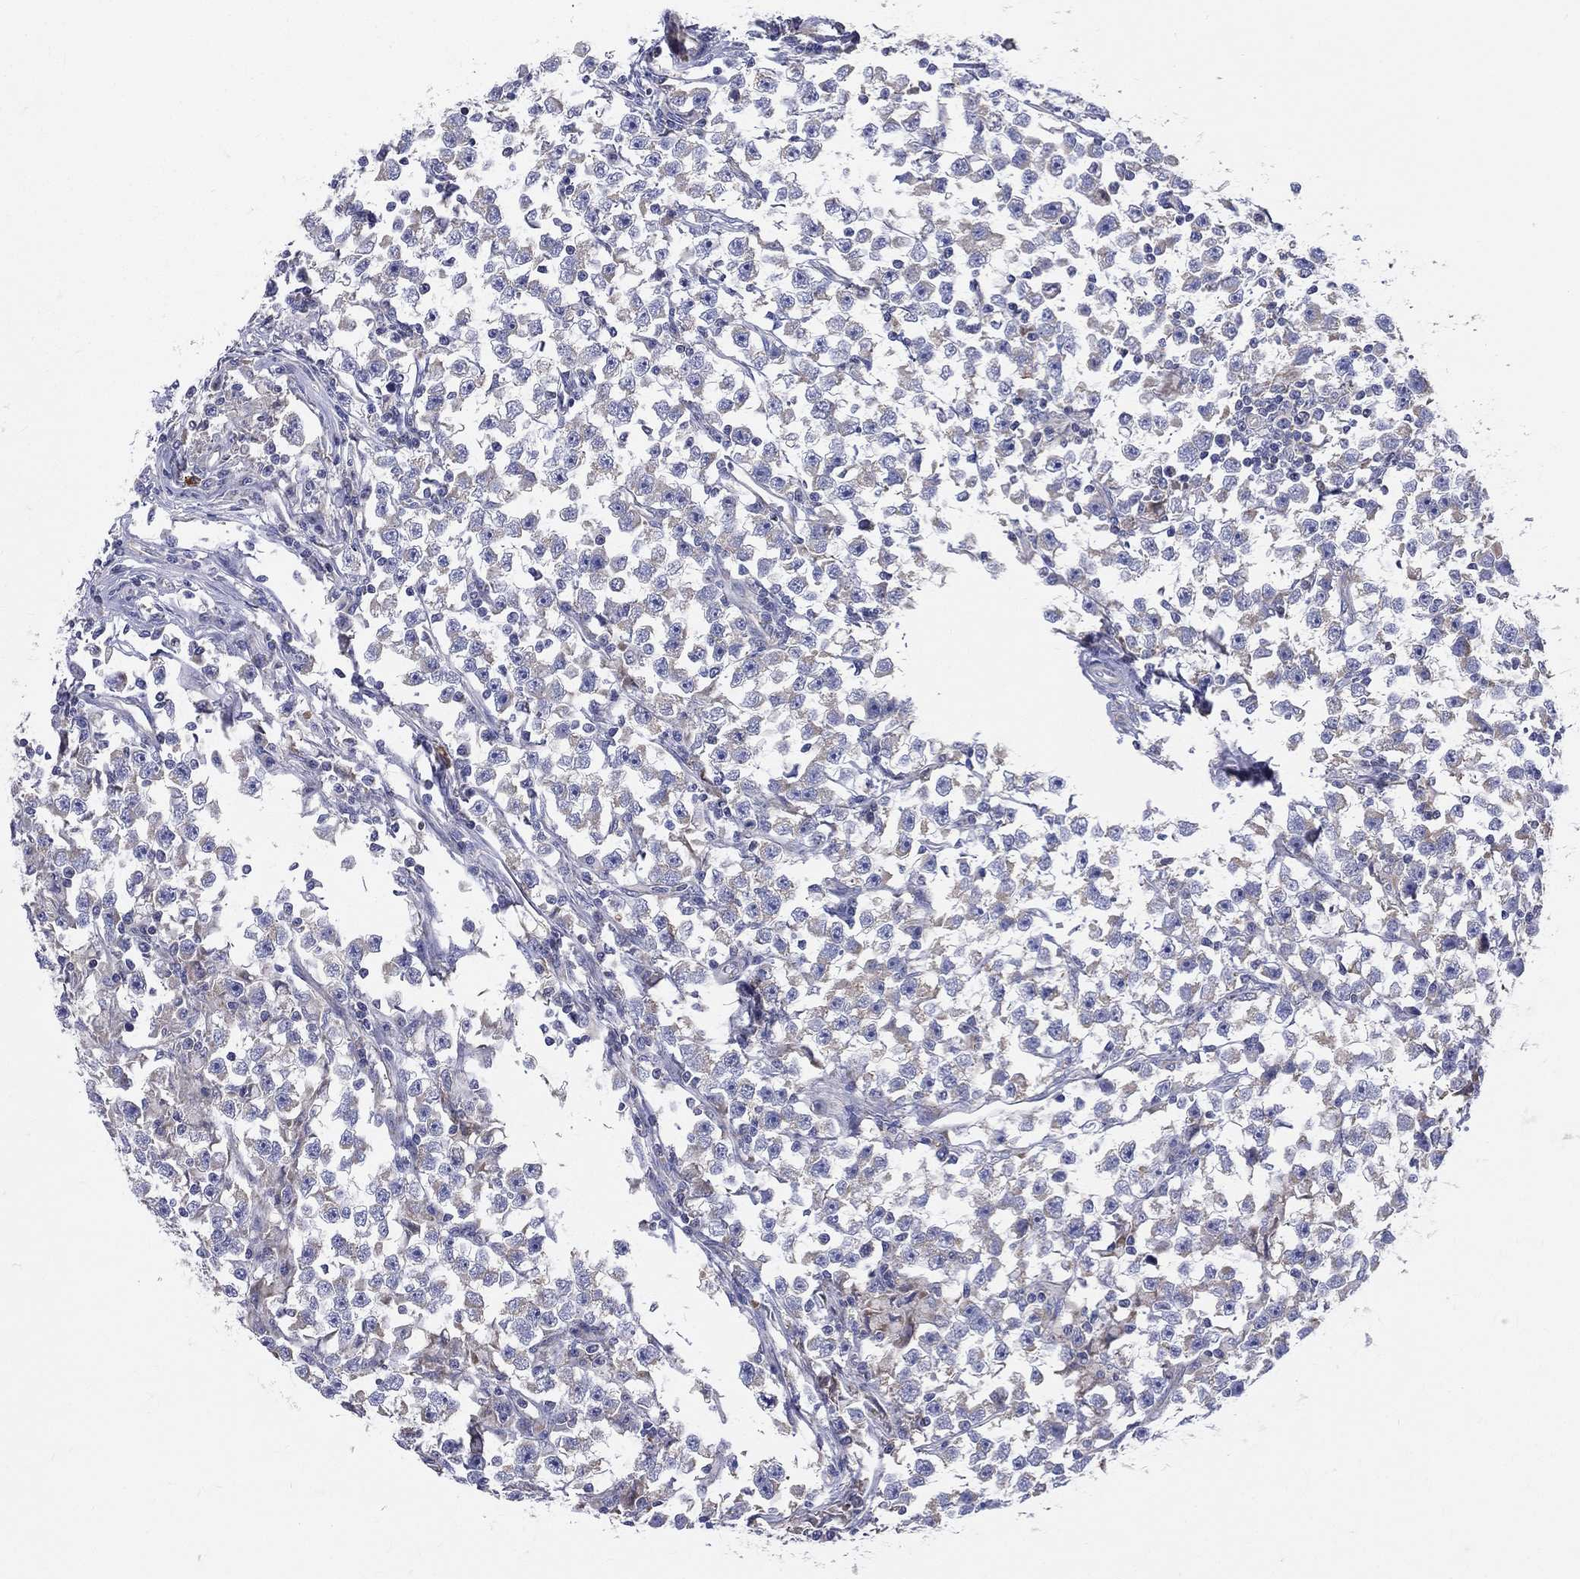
{"staining": {"intensity": "weak", "quantity": "25%-75%", "location": "cytoplasmic/membranous"}, "tissue": "testis cancer", "cell_type": "Tumor cells", "image_type": "cancer", "snomed": [{"axis": "morphology", "description": "Seminoma, NOS"}, {"axis": "topography", "description": "Testis"}], "caption": "Brown immunohistochemical staining in human testis cancer demonstrates weak cytoplasmic/membranous positivity in approximately 25%-75% of tumor cells.", "gene": "PWWP3A", "patient": {"sex": "male", "age": 33}}